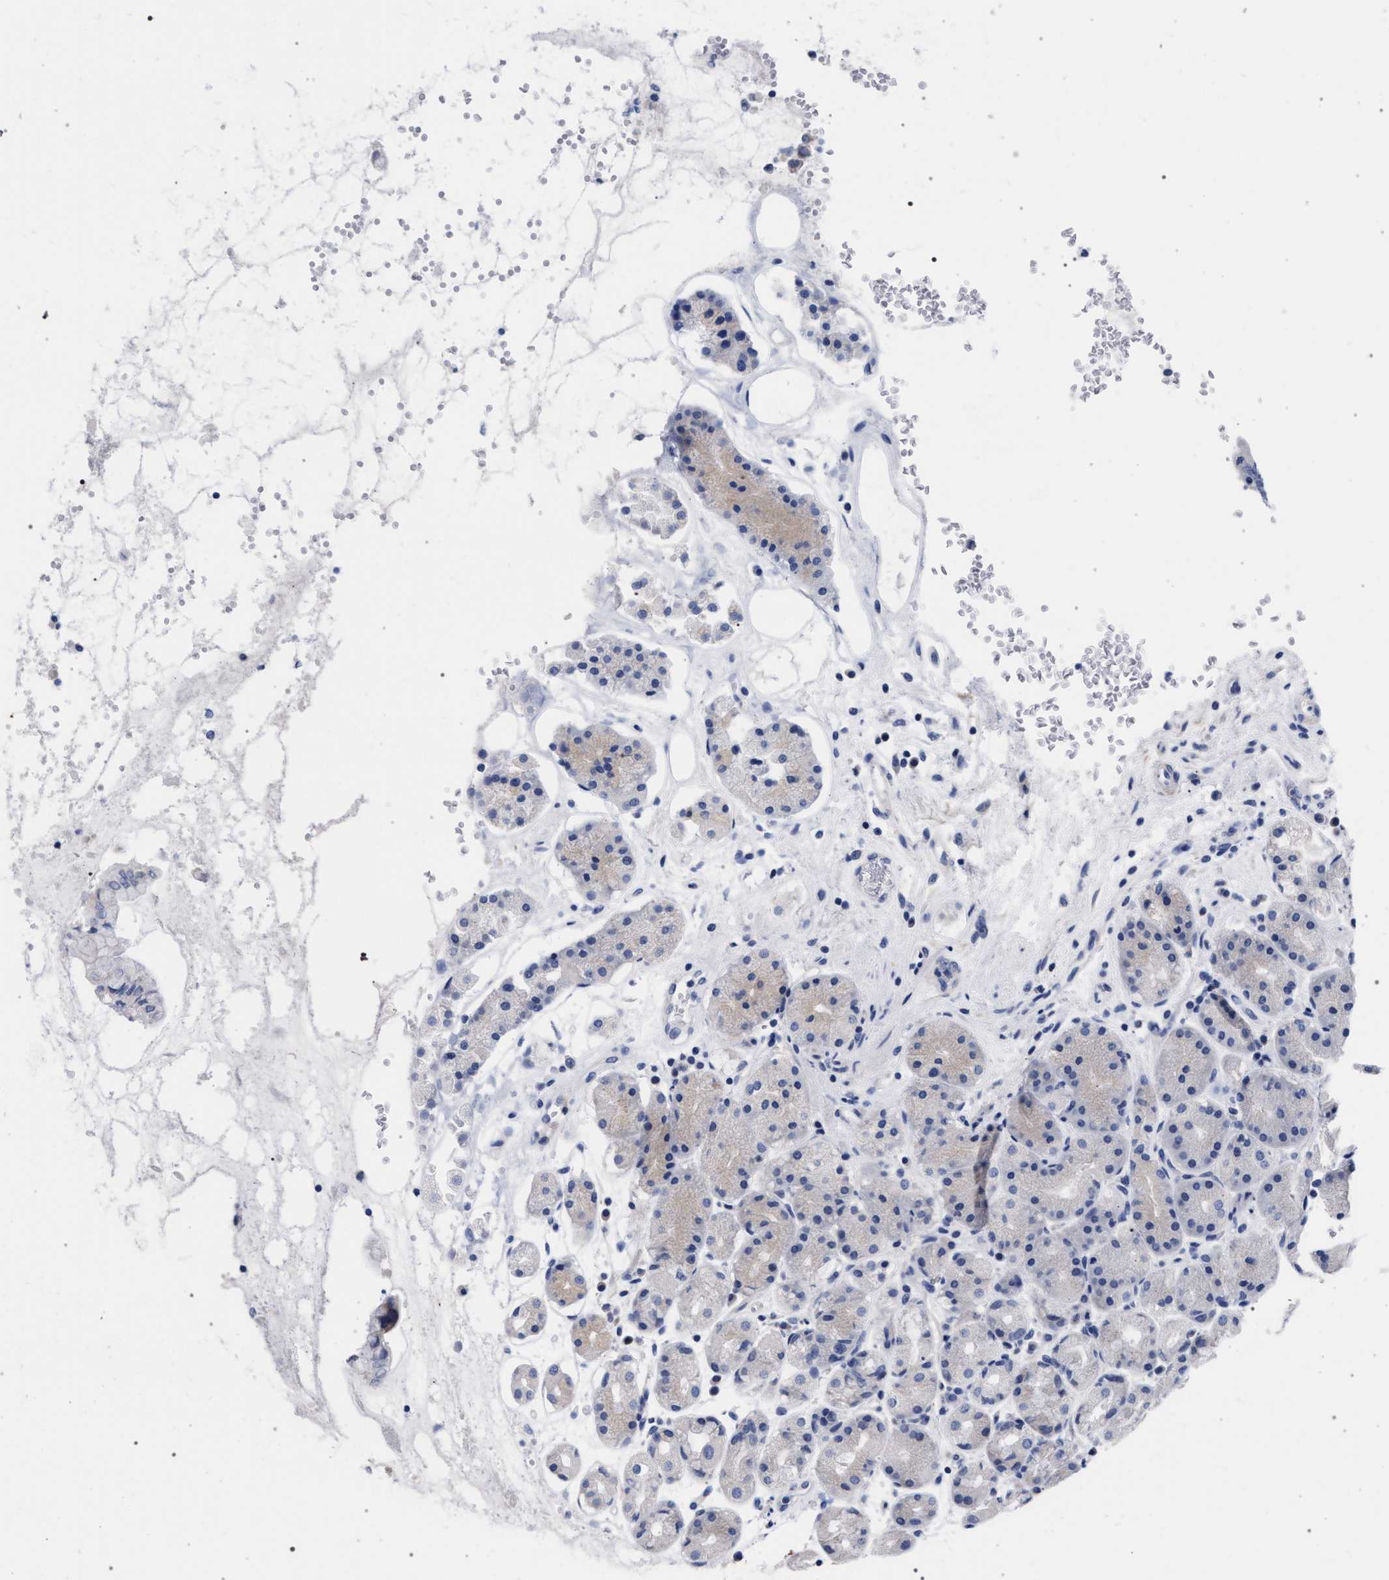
{"staining": {"intensity": "weak", "quantity": "<25%", "location": "cytoplasmic/membranous"}, "tissue": "stomach", "cell_type": "Glandular cells", "image_type": "normal", "snomed": [{"axis": "morphology", "description": "Normal tissue, NOS"}, {"axis": "topography", "description": "Stomach"}, {"axis": "topography", "description": "Stomach, lower"}], "caption": "The histopathology image reveals no significant expression in glandular cells of stomach.", "gene": "AKAP4", "patient": {"sex": "female", "age": 56}}